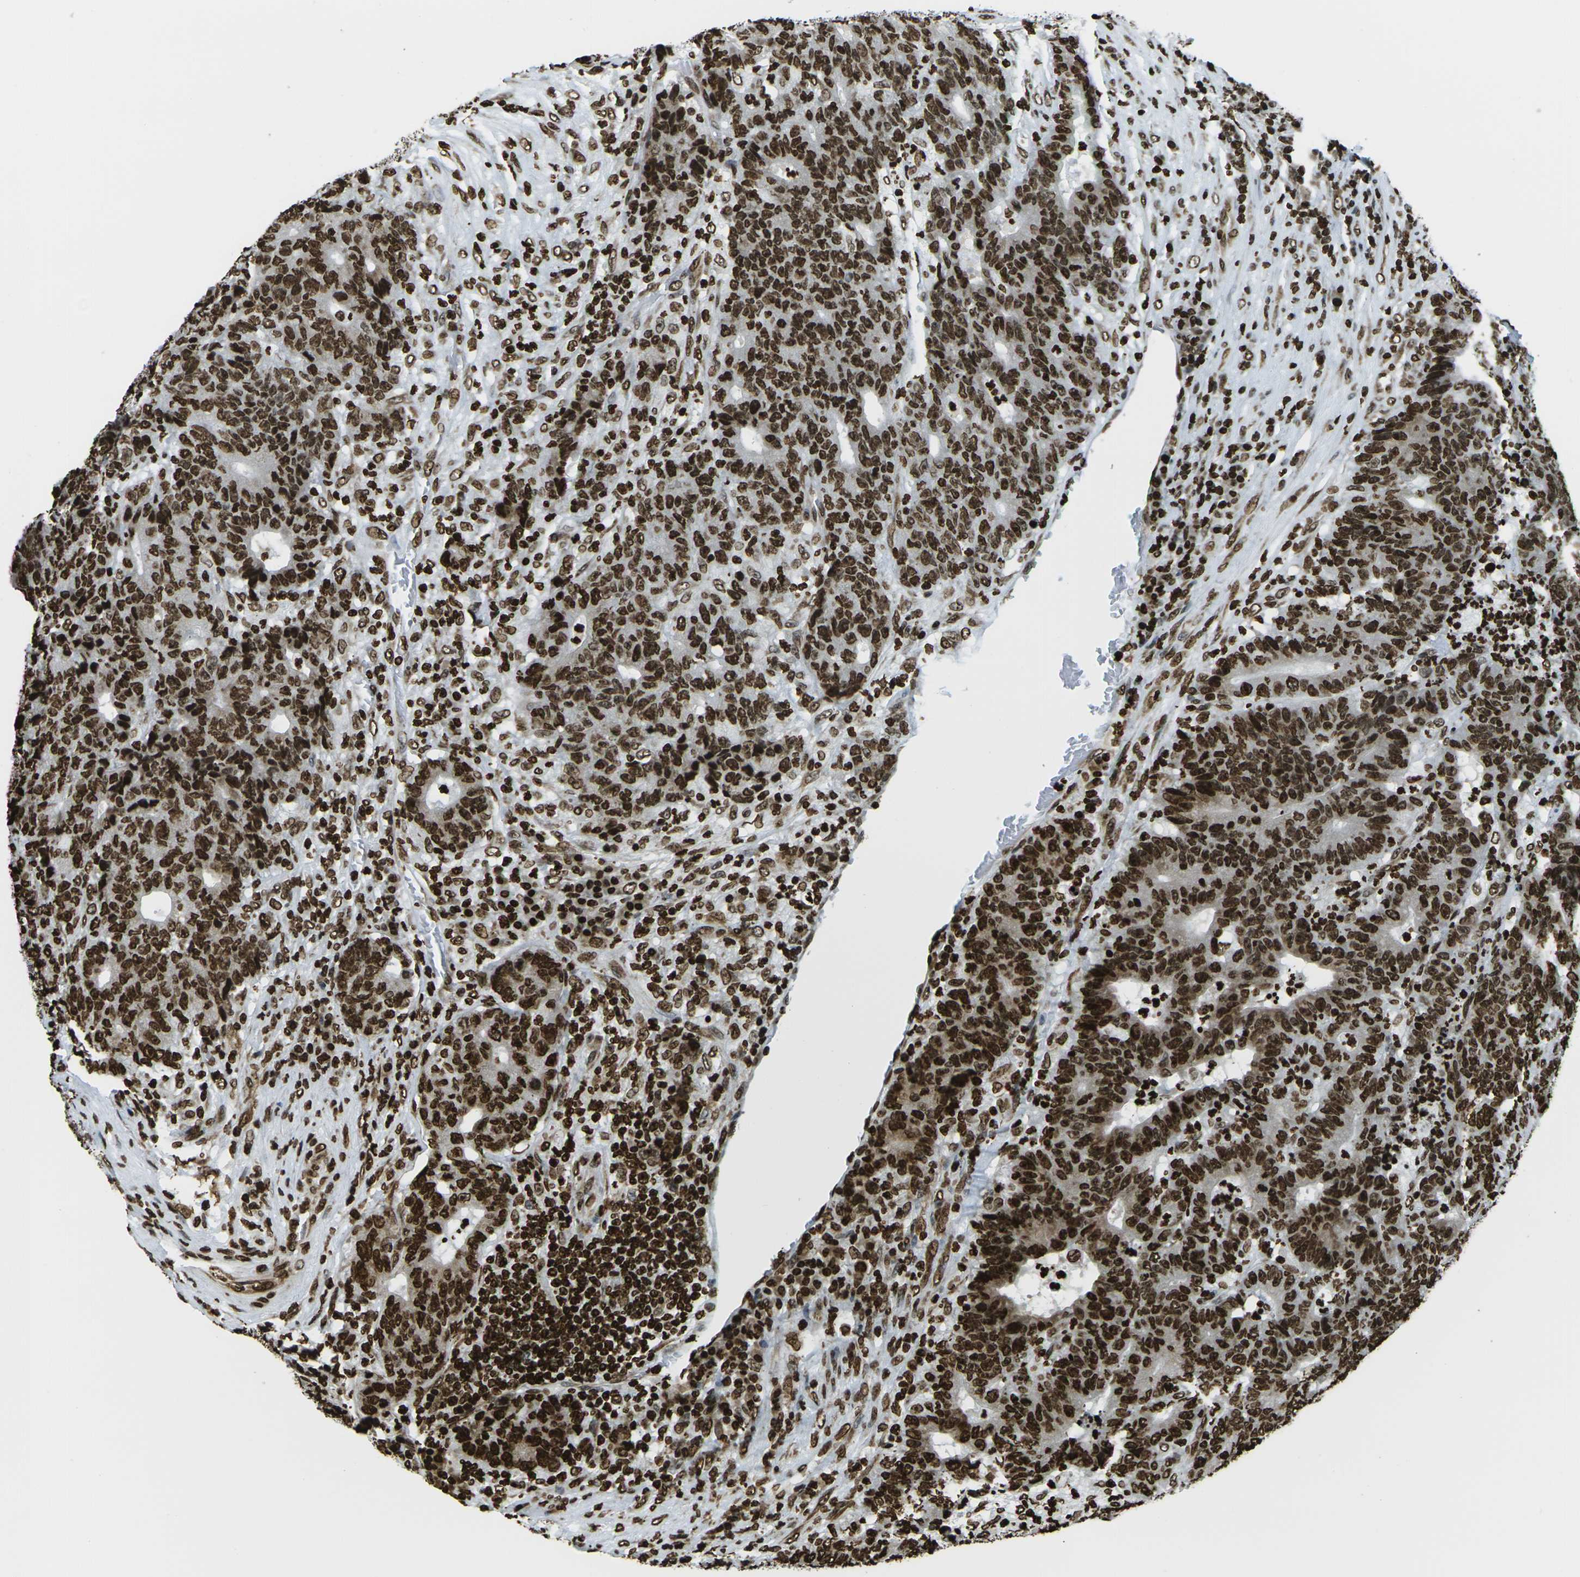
{"staining": {"intensity": "strong", "quantity": ">75%", "location": "nuclear"}, "tissue": "colorectal cancer", "cell_type": "Tumor cells", "image_type": "cancer", "snomed": [{"axis": "morphology", "description": "Normal tissue, NOS"}, {"axis": "morphology", "description": "Adenocarcinoma, NOS"}, {"axis": "topography", "description": "Colon"}], "caption": "Human adenocarcinoma (colorectal) stained with a protein marker displays strong staining in tumor cells.", "gene": "H1-2", "patient": {"sex": "female", "age": 75}}